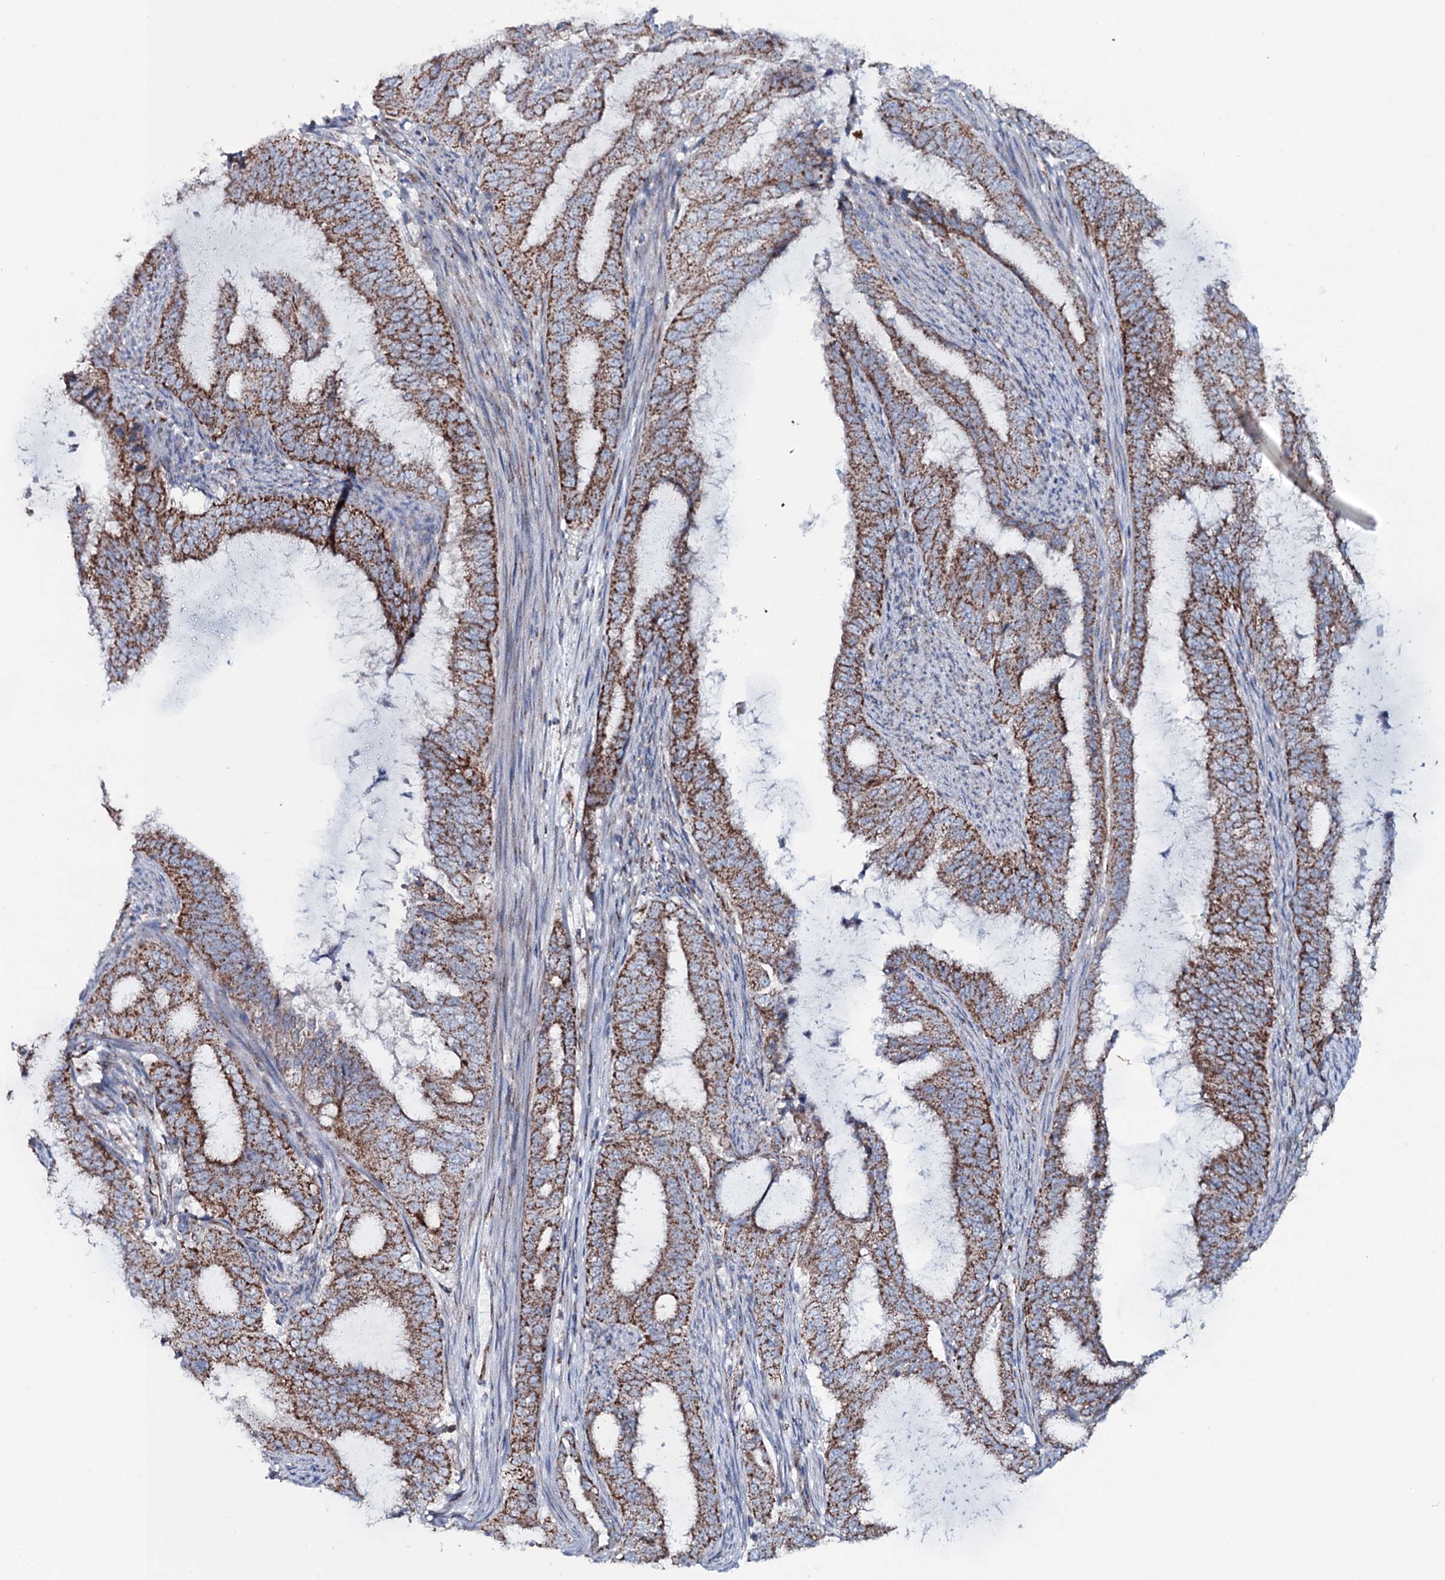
{"staining": {"intensity": "strong", "quantity": ">75%", "location": "cytoplasmic/membranous"}, "tissue": "endometrial cancer", "cell_type": "Tumor cells", "image_type": "cancer", "snomed": [{"axis": "morphology", "description": "Adenocarcinoma, NOS"}, {"axis": "topography", "description": "Endometrium"}], "caption": "Tumor cells reveal high levels of strong cytoplasmic/membranous positivity in approximately >75% of cells in human endometrial cancer (adenocarcinoma).", "gene": "MRPS35", "patient": {"sex": "female", "age": 51}}